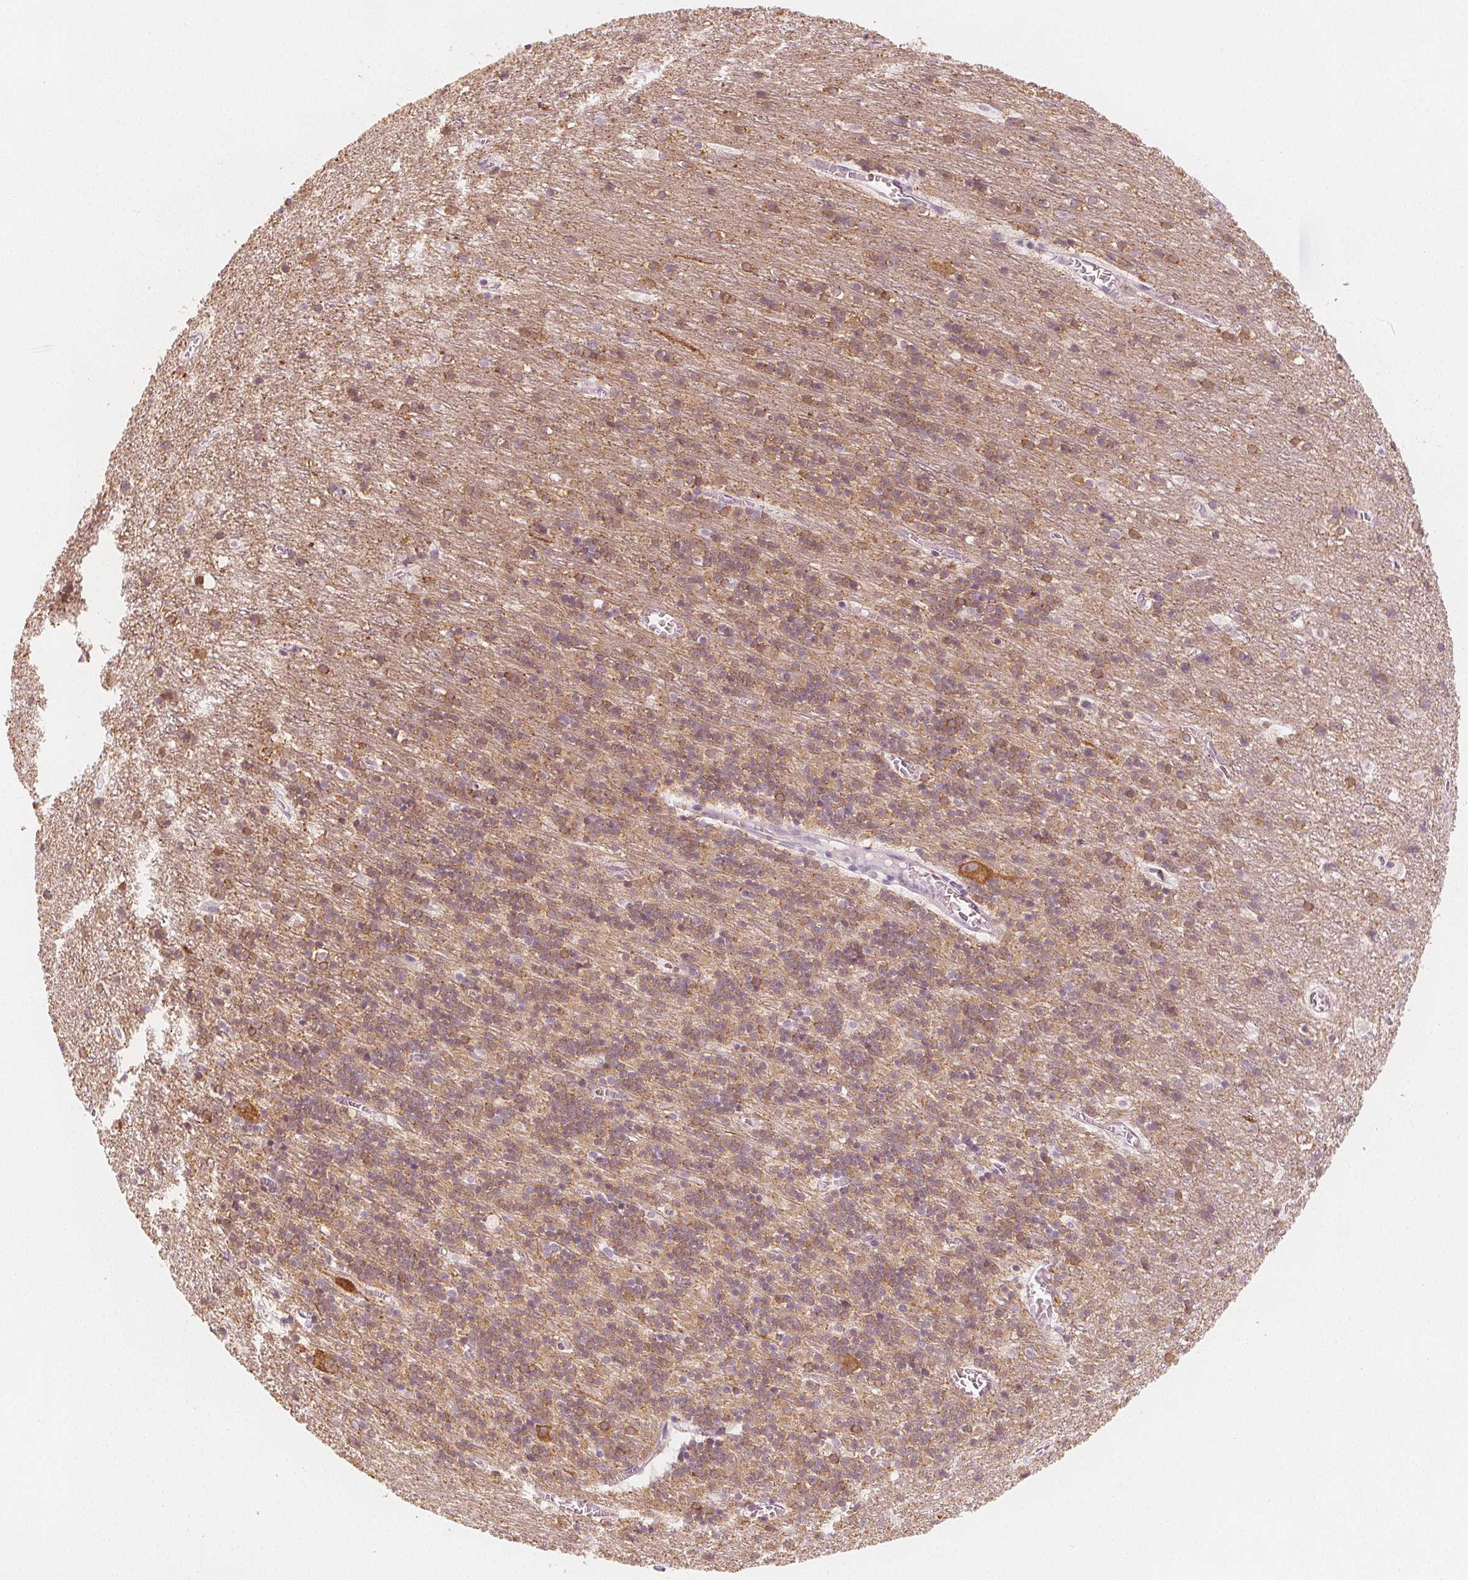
{"staining": {"intensity": "weak", "quantity": "25%-75%", "location": "cytoplasmic/membranous"}, "tissue": "cerebellum", "cell_type": "Cells in granular layer", "image_type": "normal", "snomed": [{"axis": "morphology", "description": "Normal tissue, NOS"}, {"axis": "topography", "description": "Cerebellum"}], "caption": "Cerebellum stained with DAB (3,3'-diaminobenzidine) IHC shows low levels of weak cytoplasmic/membranous expression in about 25%-75% of cells in granular layer.", "gene": "MAP1A", "patient": {"sex": "male", "age": 70}}